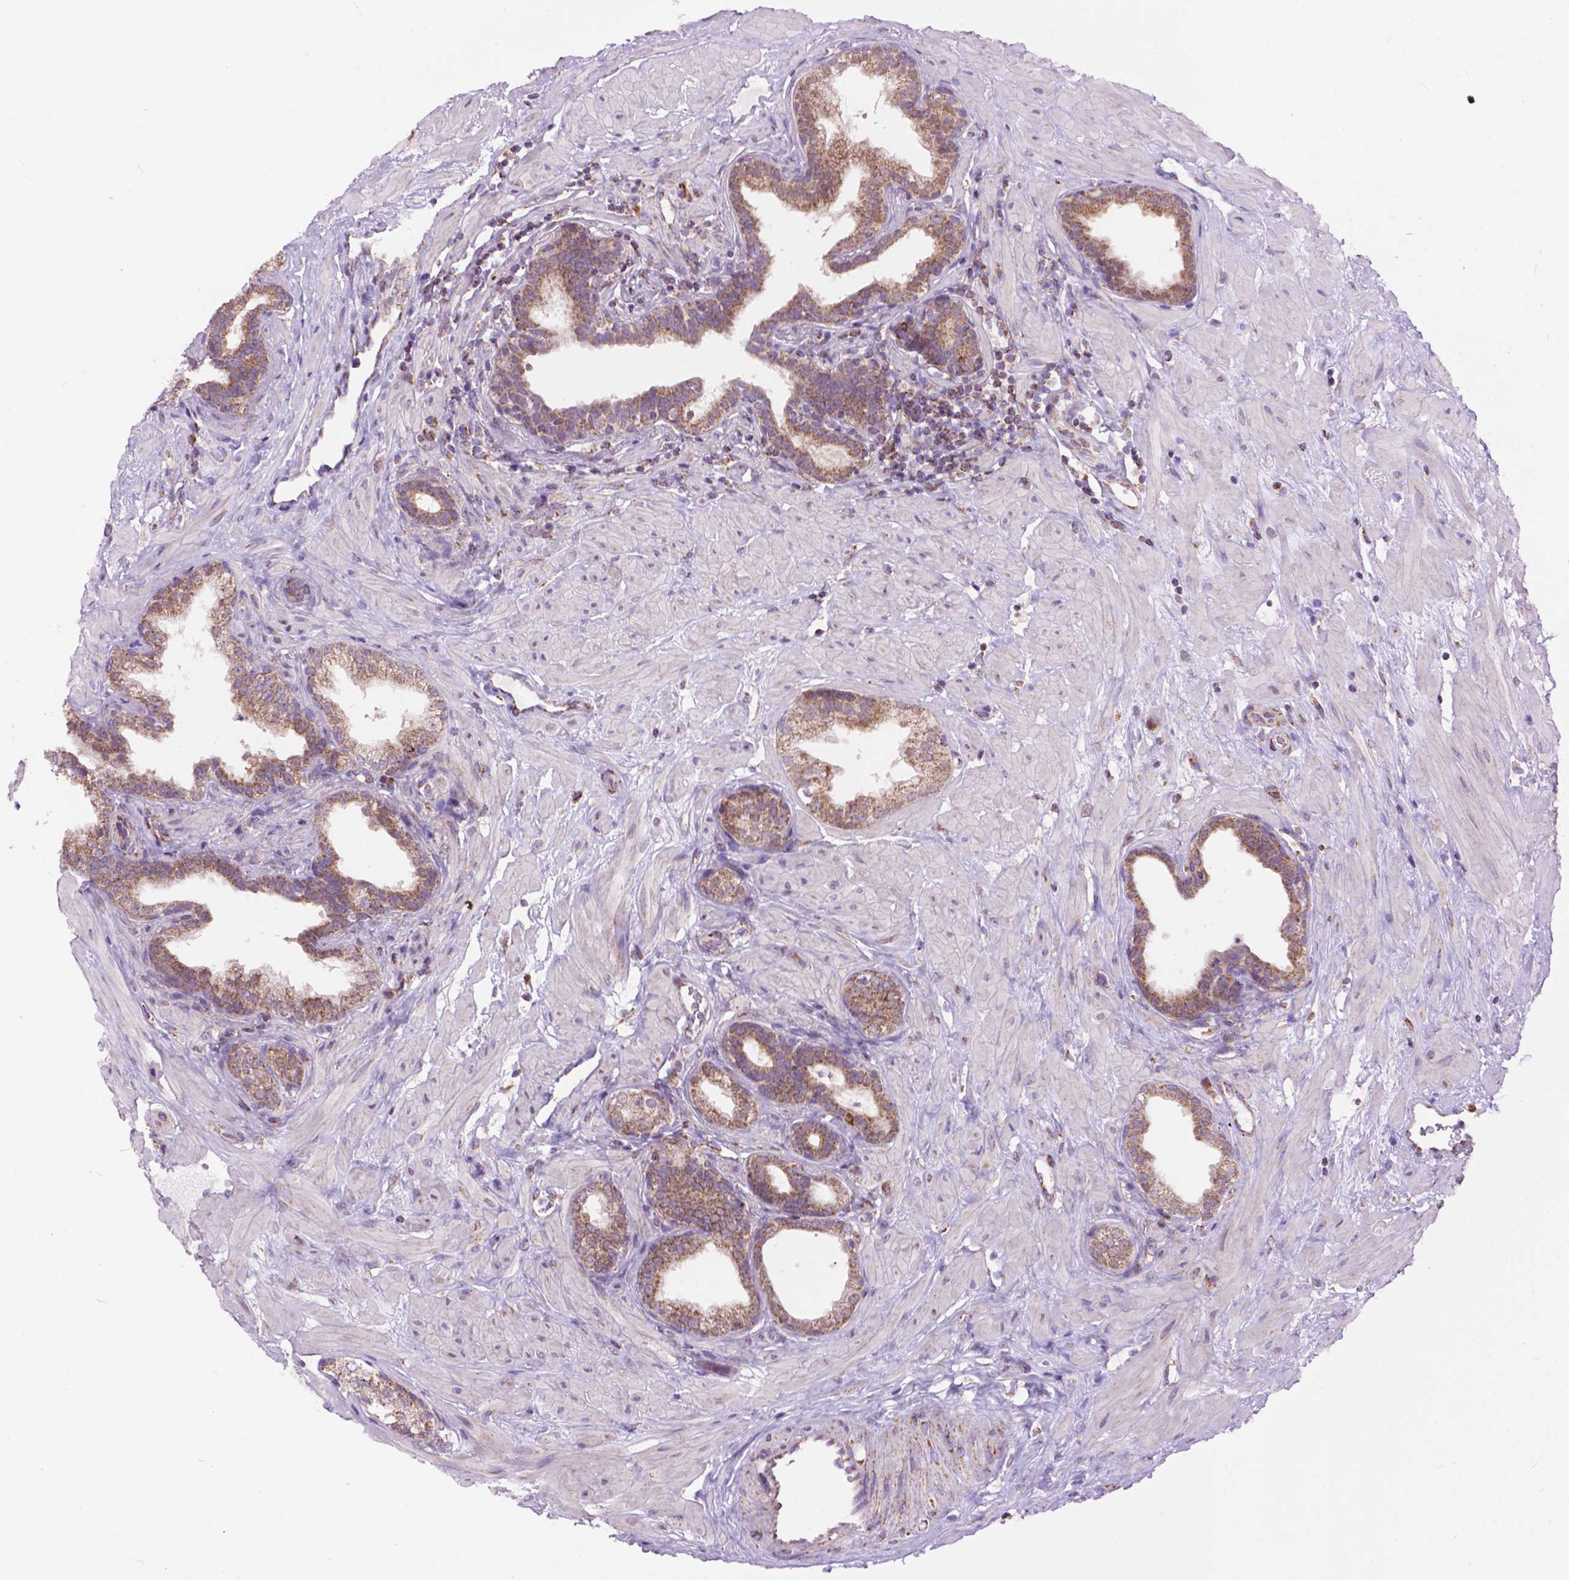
{"staining": {"intensity": "moderate", "quantity": "25%-75%", "location": "cytoplasmic/membranous"}, "tissue": "prostate", "cell_type": "Glandular cells", "image_type": "normal", "snomed": [{"axis": "morphology", "description": "Normal tissue, NOS"}, {"axis": "topography", "description": "Prostate"}], "caption": "Moderate cytoplasmic/membranous staining is seen in about 25%-75% of glandular cells in benign prostate.", "gene": "PYCR3", "patient": {"sex": "male", "age": 37}}